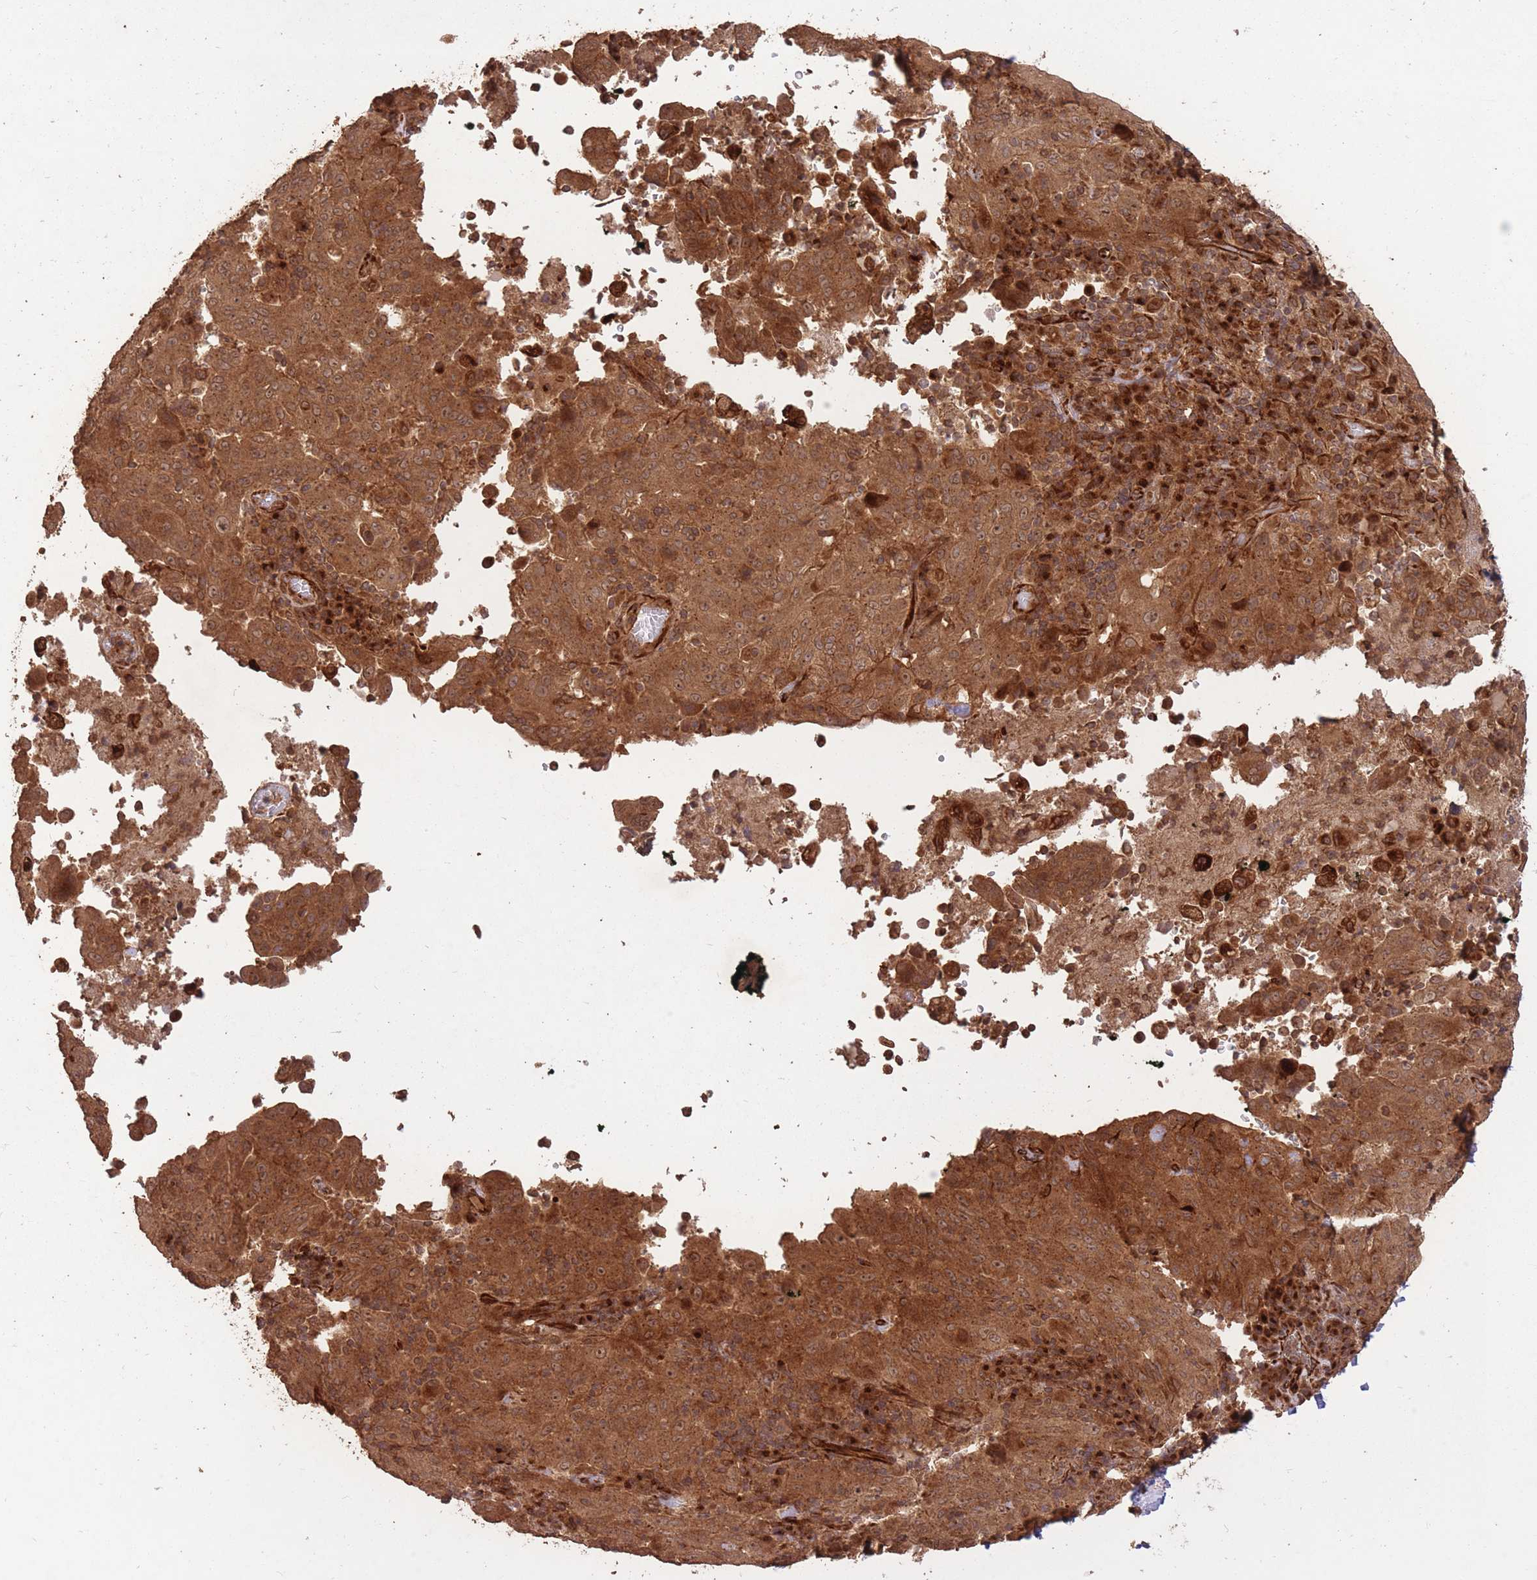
{"staining": {"intensity": "strong", "quantity": ">75%", "location": "cytoplasmic/membranous,nuclear"}, "tissue": "pancreatic cancer", "cell_type": "Tumor cells", "image_type": "cancer", "snomed": [{"axis": "morphology", "description": "Adenocarcinoma, NOS"}, {"axis": "topography", "description": "Pancreas"}], "caption": "Approximately >75% of tumor cells in pancreatic cancer display strong cytoplasmic/membranous and nuclear protein positivity as visualized by brown immunohistochemical staining.", "gene": "ERBB3", "patient": {"sex": "male", "age": 63}}